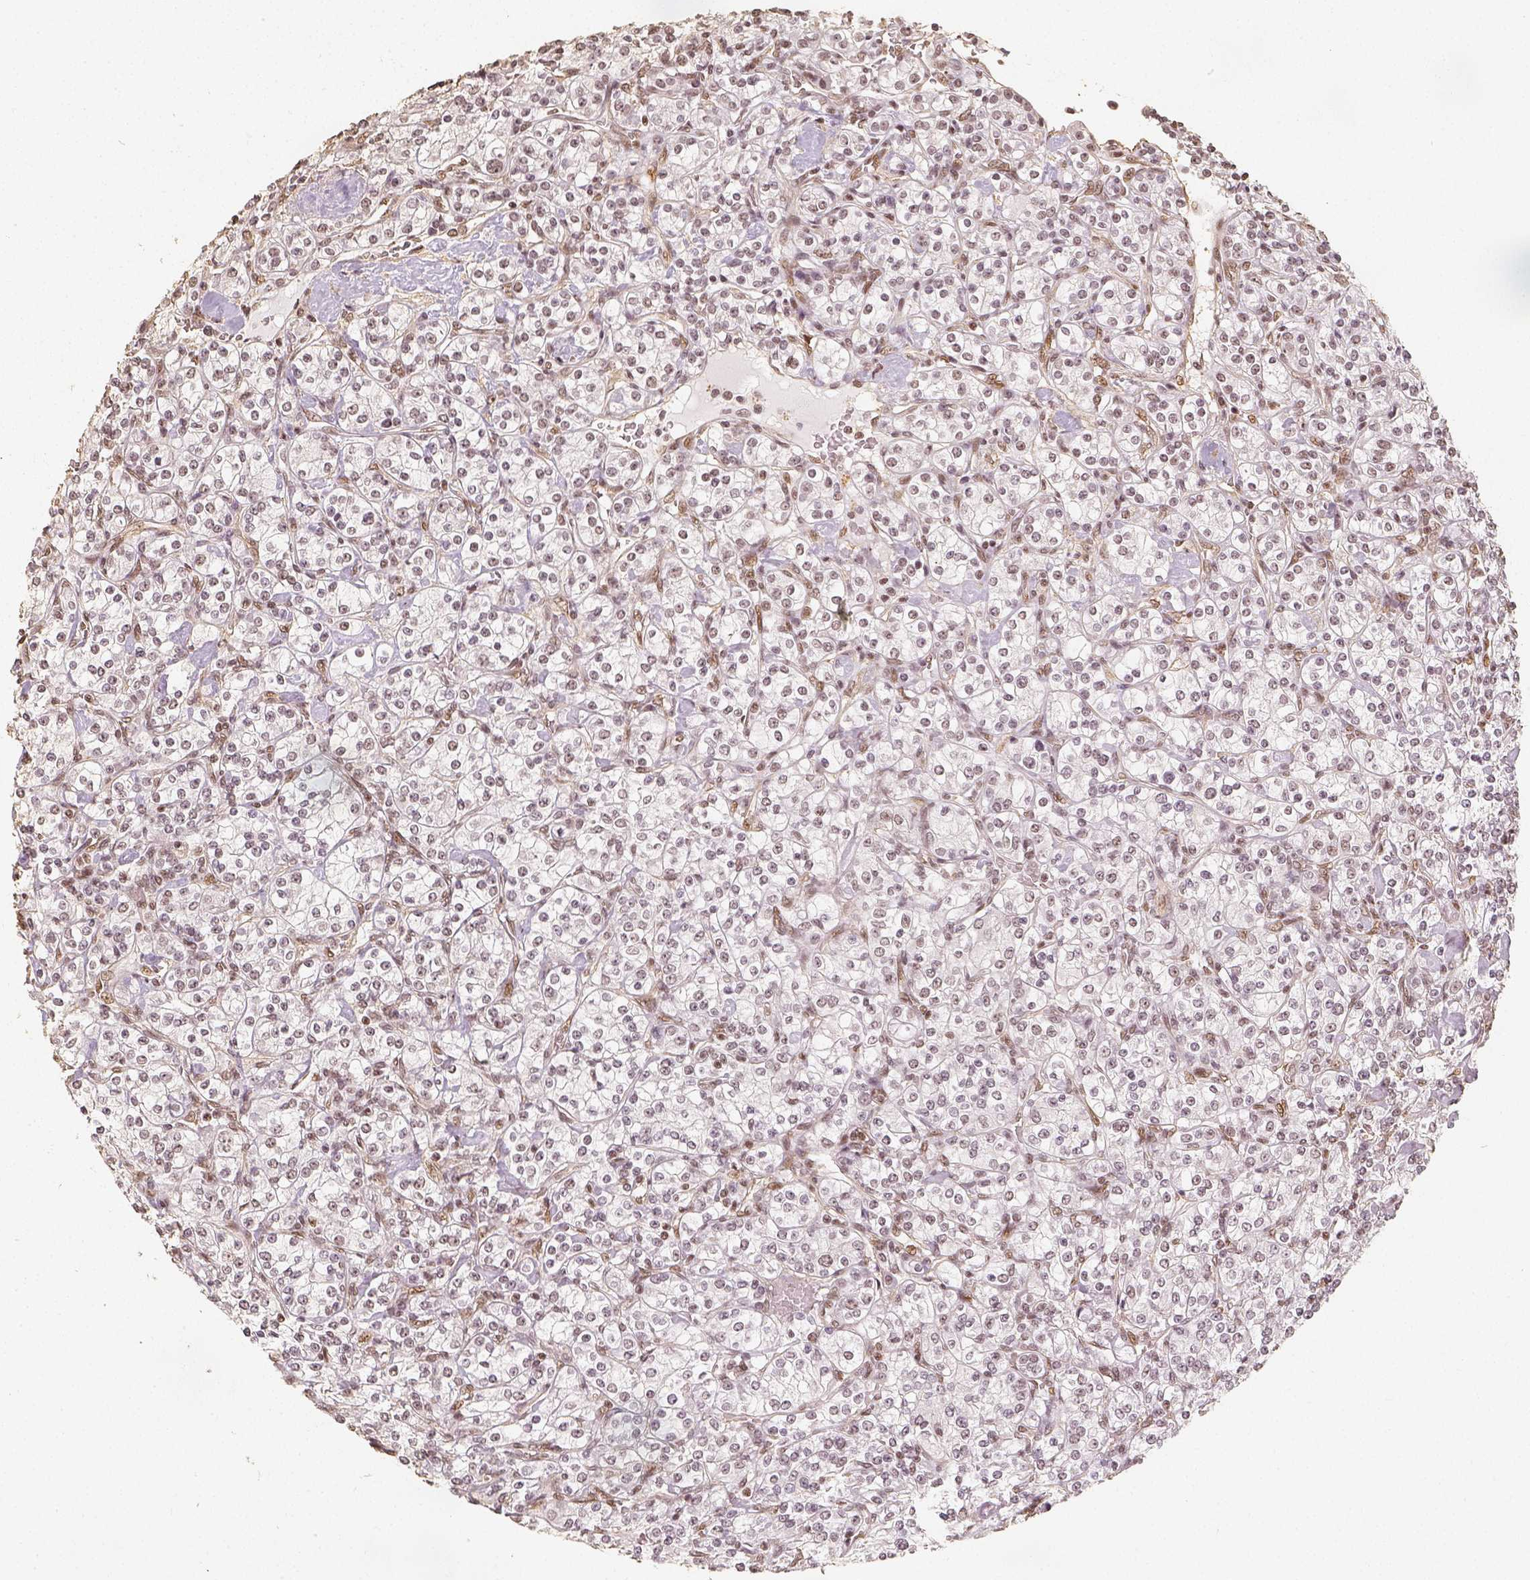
{"staining": {"intensity": "weak", "quantity": ">75%", "location": "nuclear"}, "tissue": "renal cancer", "cell_type": "Tumor cells", "image_type": "cancer", "snomed": [{"axis": "morphology", "description": "Adenocarcinoma, NOS"}, {"axis": "topography", "description": "Kidney"}], "caption": "IHC histopathology image of neoplastic tissue: human renal adenocarcinoma stained using immunohistochemistry (IHC) exhibits low levels of weak protein expression localized specifically in the nuclear of tumor cells, appearing as a nuclear brown color.", "gene": "HDAC1", "patient": {"sex": "male", "age": 77}}